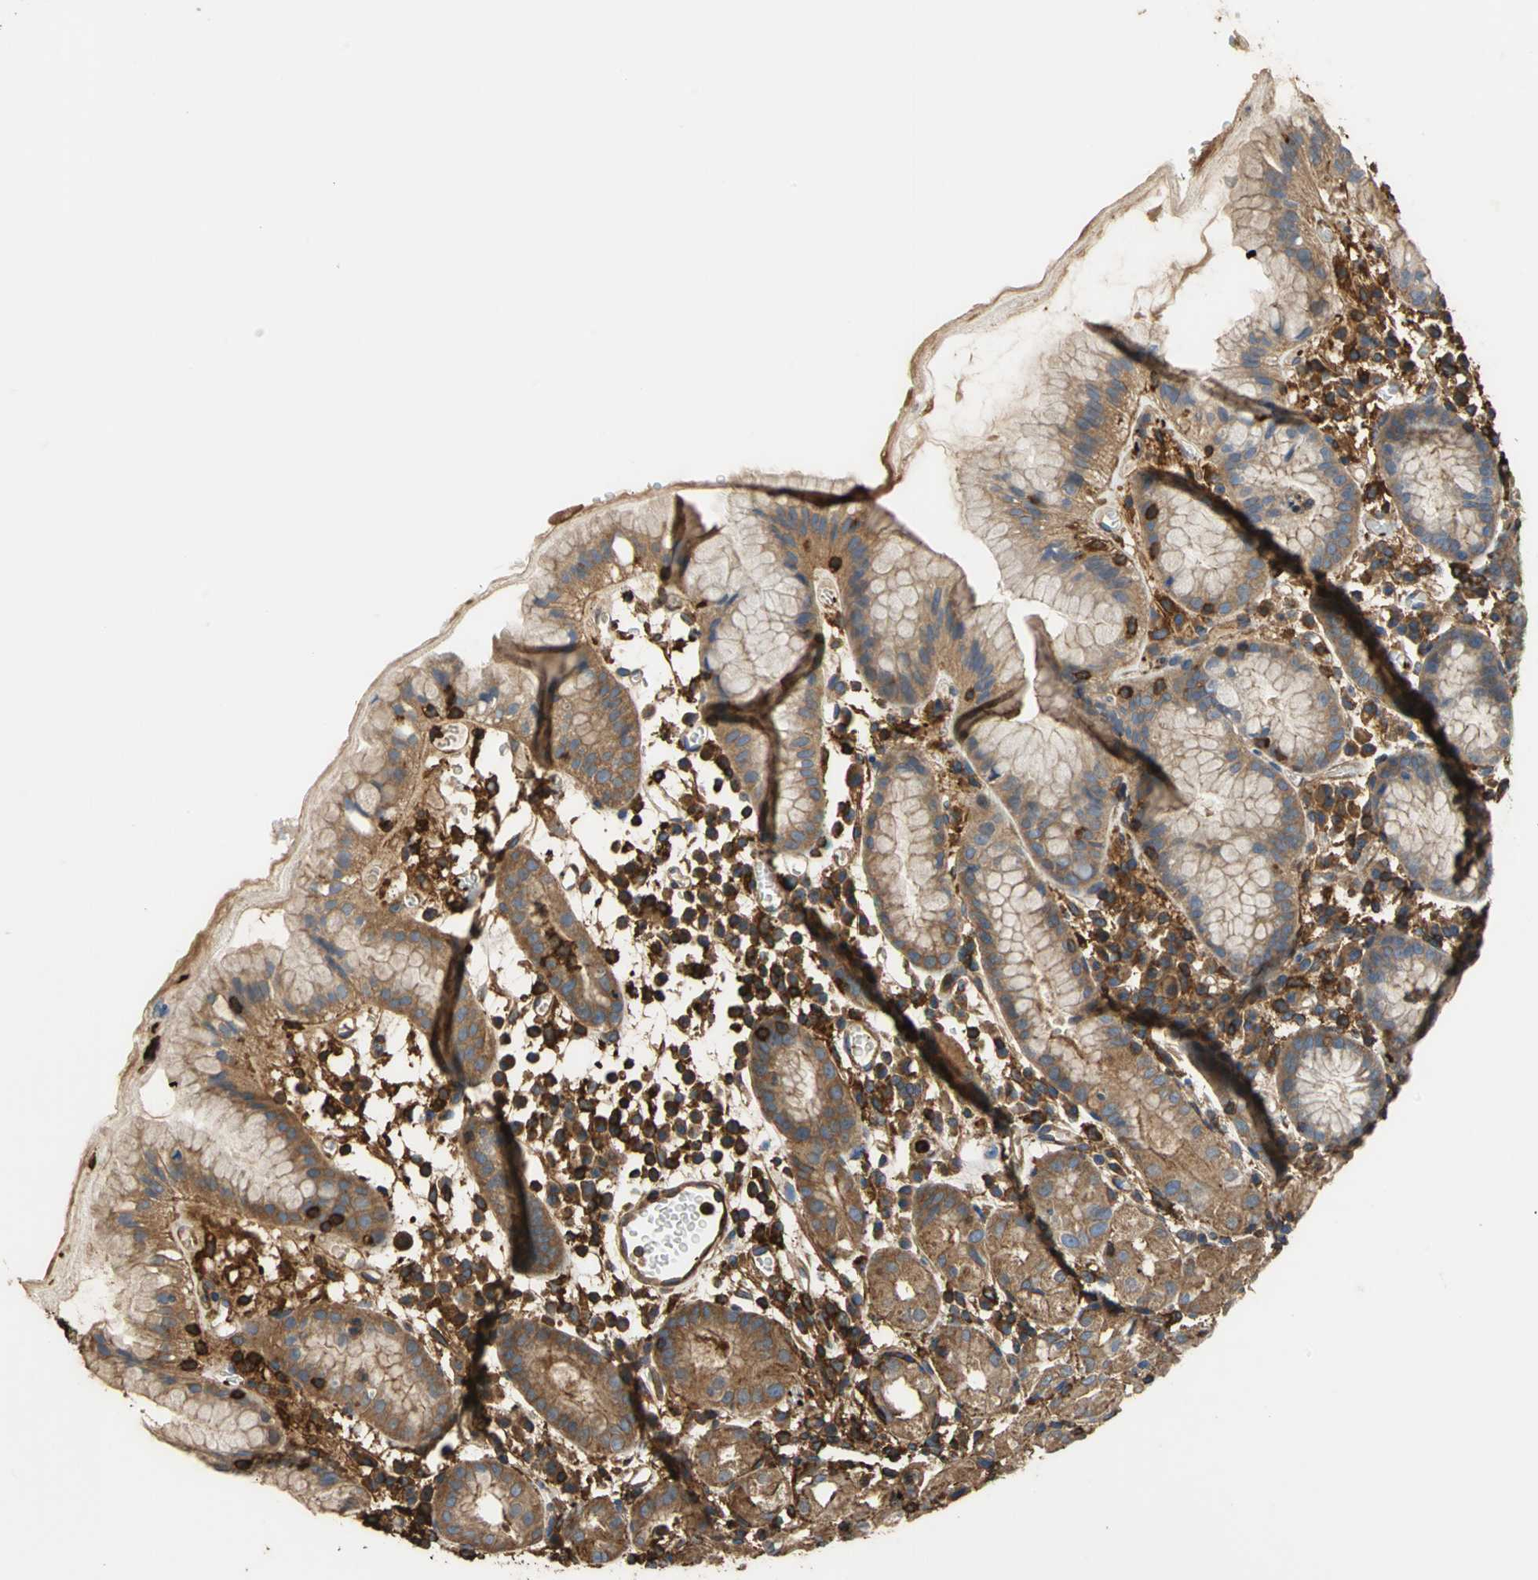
{"staining": {"intensity": "moderate", "quantity": ">75%", "location": "cytoplasmic/membranous"}, "tissue": "stomach", "cell_type": "Glandular cells", "image_type": "normal", "snomed": [{"axis": "morphology", "description": "Normal tissue, NOS"}, {"axis": "topography", "description": "Stomach"}, {"axis": "topography", "description": "Stomach, lower"}], "caption": "Protein analysis of normal stomach displays moderate cytoplasmic/membranous positivity in approximately >75% of glandular cells. (DAB = brown stain, brightfield microscopy at high magnification).", "gene": "TLN1", "patient": {"sex": "female", "age": 75}}